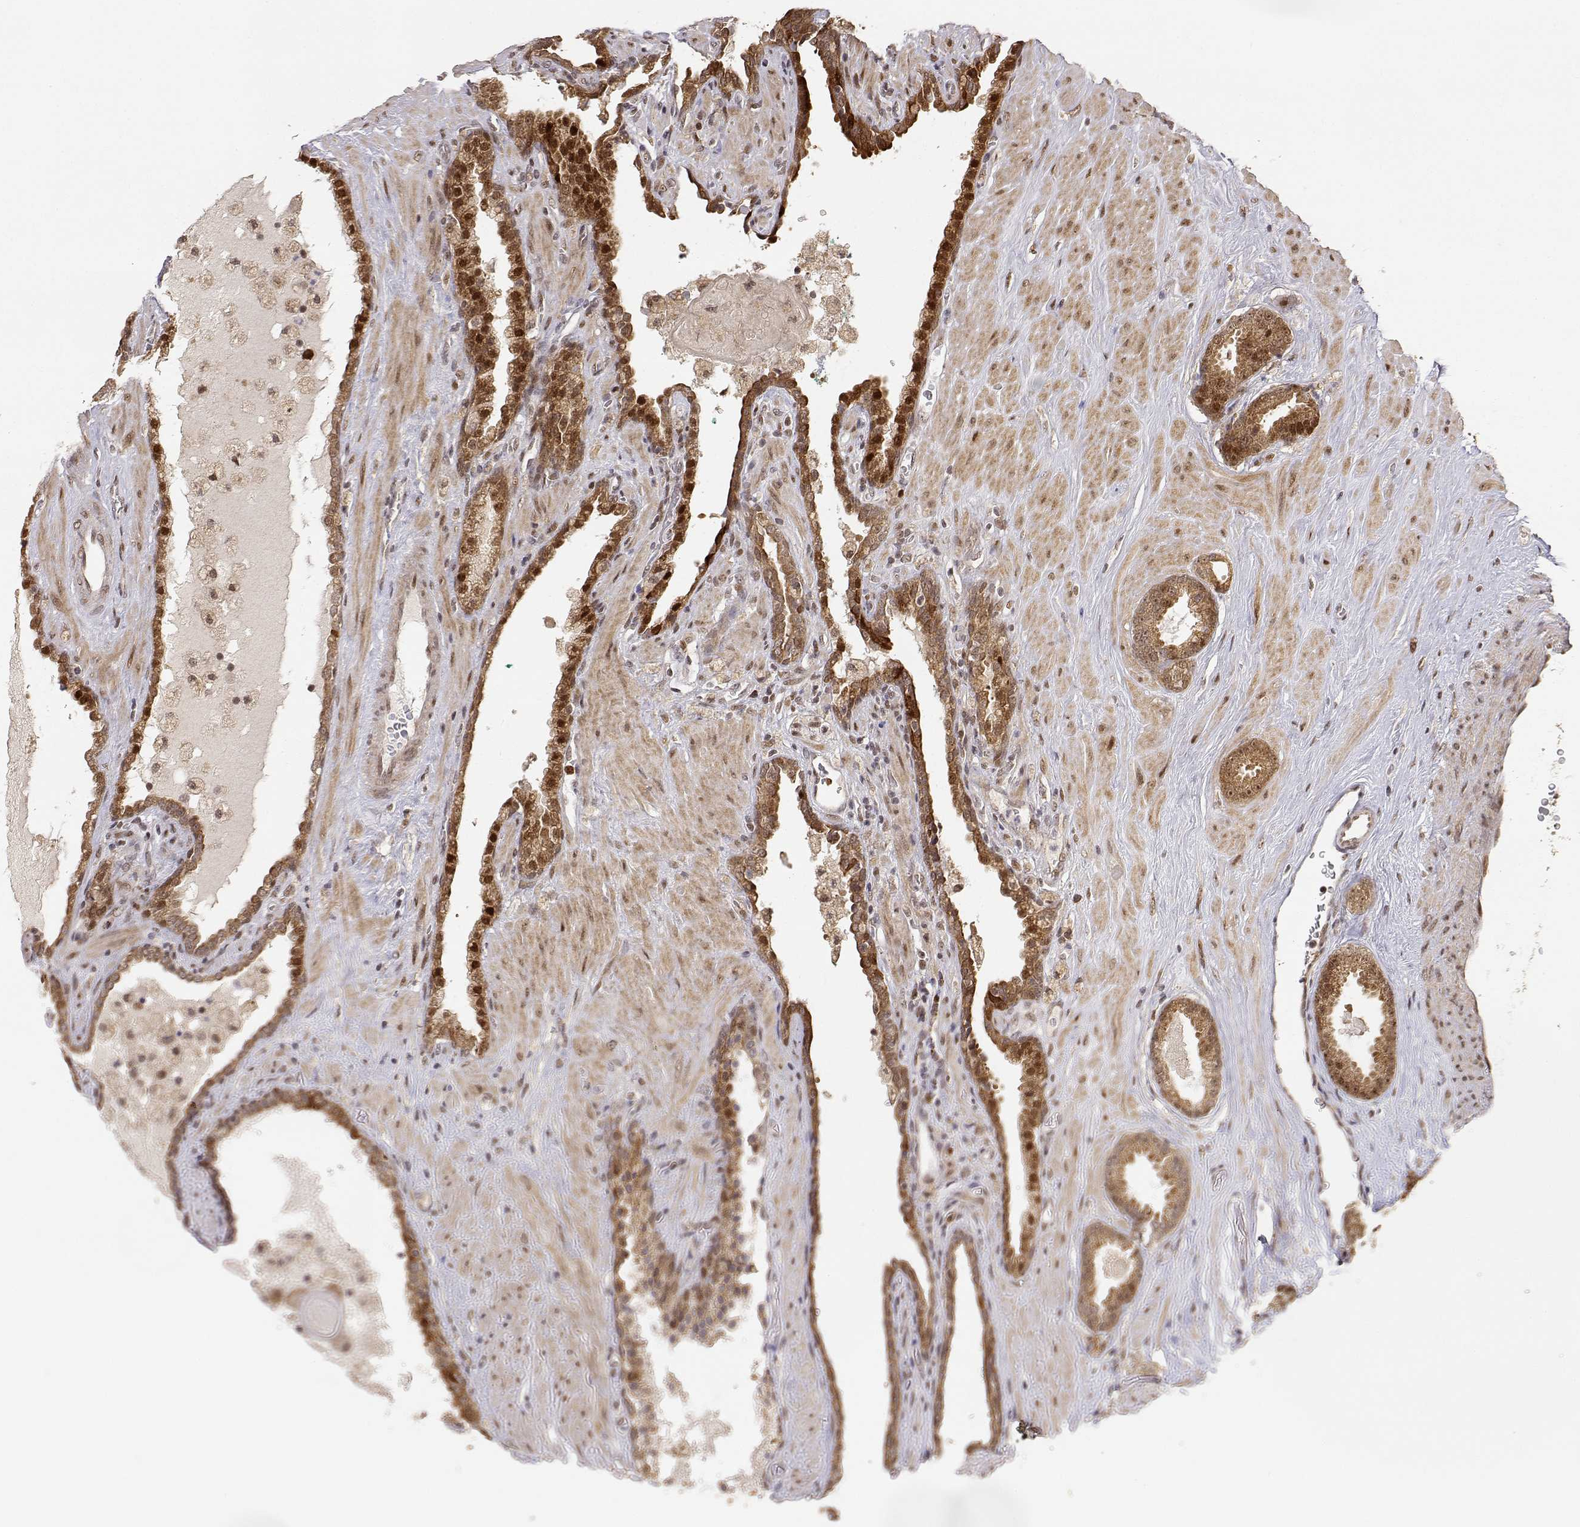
{"staining": {"intensity": "strong", "quantity": ">75%", "location": "cytoplasmic/membranous,nuclear"}, "tissue": "prostate cancer", "cell_type": "Tumor cells", "image_type": "cancer", "snomed": [{"axis": "morphology", "description": "Adenocarcinoma, Low grade"}, {"axis": "topography", "description": "Prostate"}], "caption": "The histopathology image reveals immunohistochemical staining of adenocarcinoma (low-grade) (prostate). There is strong cytoplasmic/membranous and nuclear positivity is identified in approximately >75% of tumor cells. (DAB (3,3'-diaminobenzidine) = brown stain, brightfield microscopy at high magnification).", "gene": "BRCA1", "patient": {"sex": "male", "age": 62}}